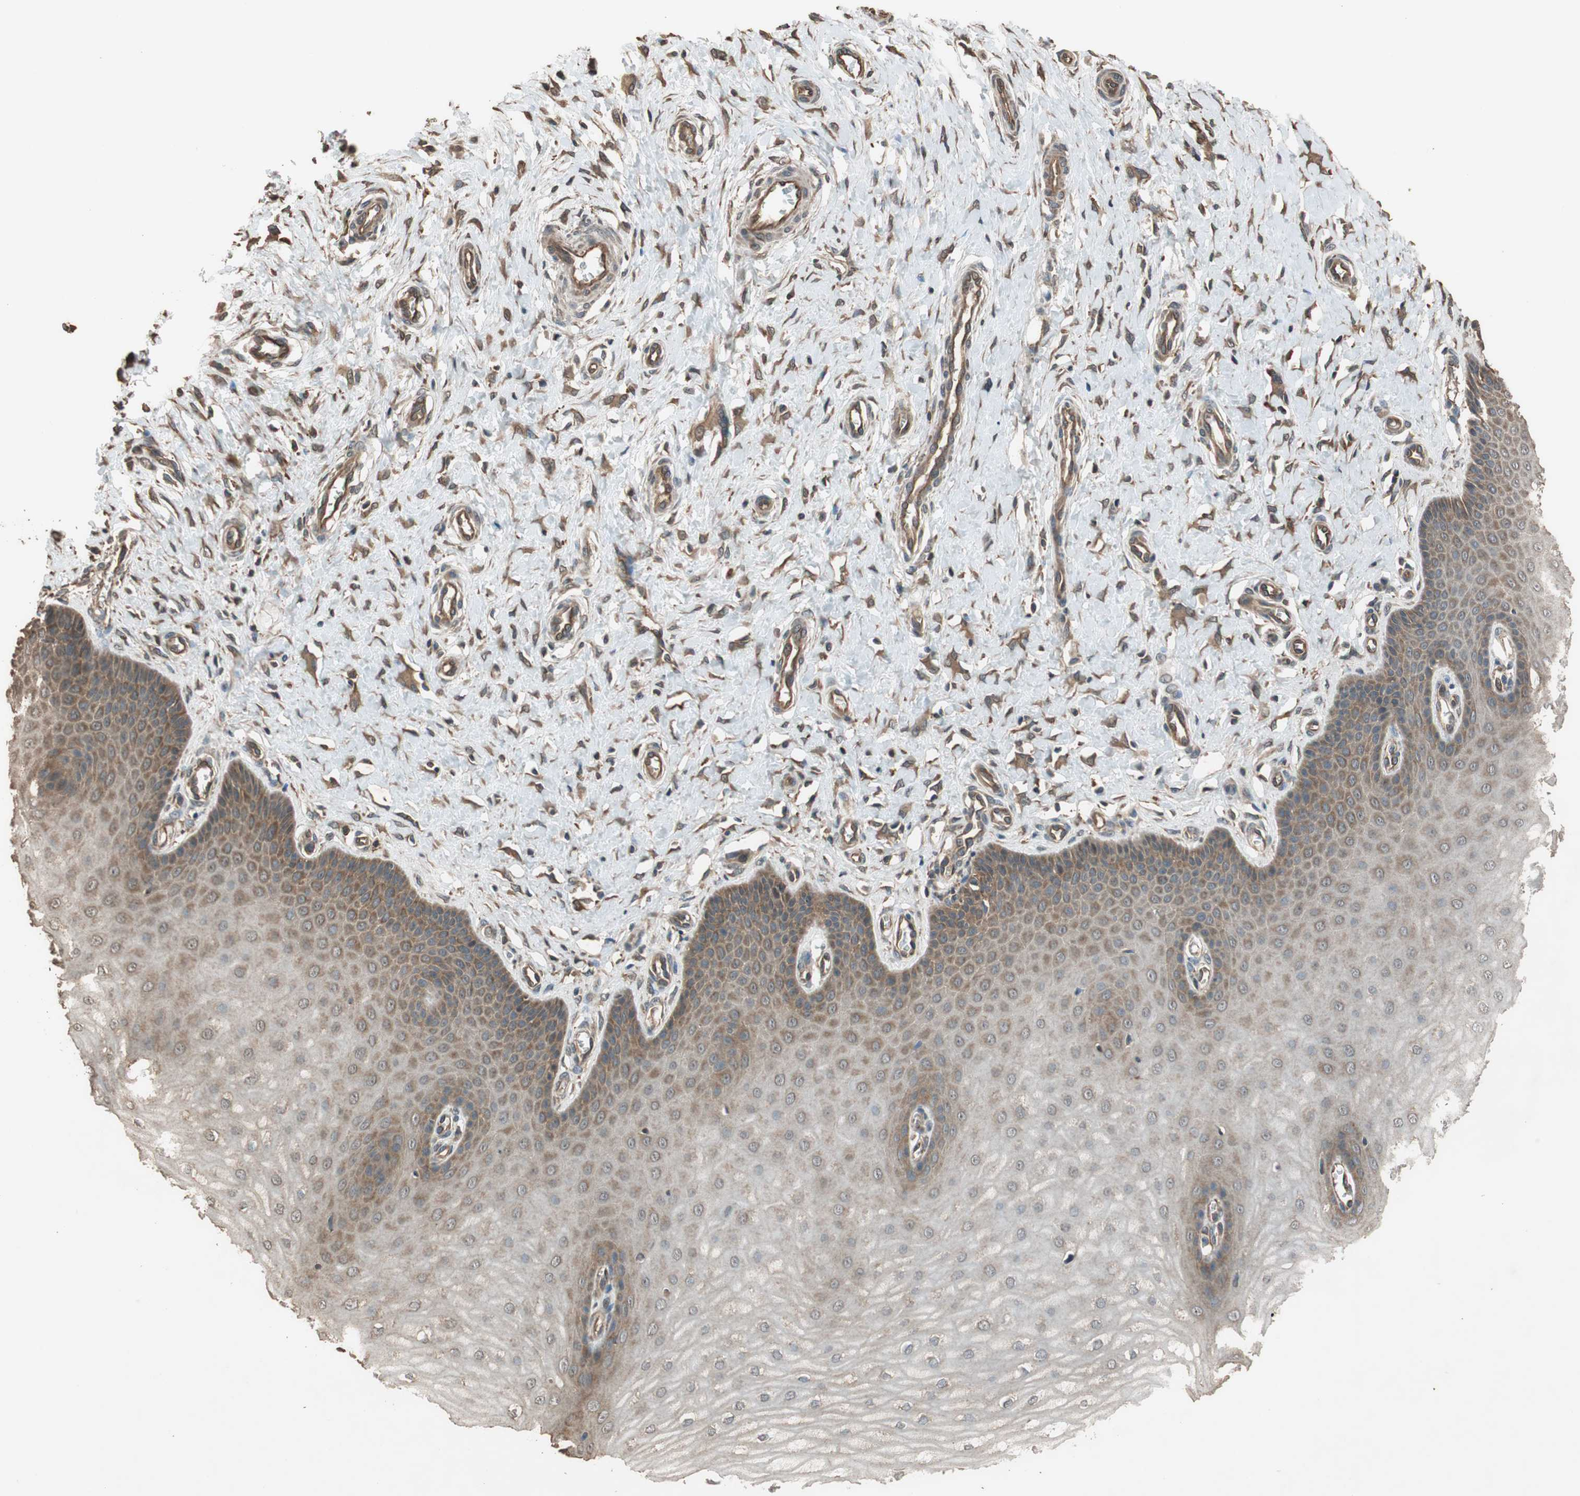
{"staining": {"intensity": "moderate", "quantity": ">75%", "location": "cytoplasmic/membranous"}, "tissue": "cervix", "cell_type": "Glandular cells", "image_type": "normal", "snomed": [{"axis": "morphology", "description": "Normal tissue, NOS"}, {"axis": "topography", "description": "Cervix"}], "caption": "Protein staining shows moderate cytoplasmic/membranous expression in about >75% of glandular cells in normal cervix. The protein of interest is shown in brown color, while the nuclei are stained blue.", "gene": "MST1R", "patient": {"sex": "female", "age": 55}}